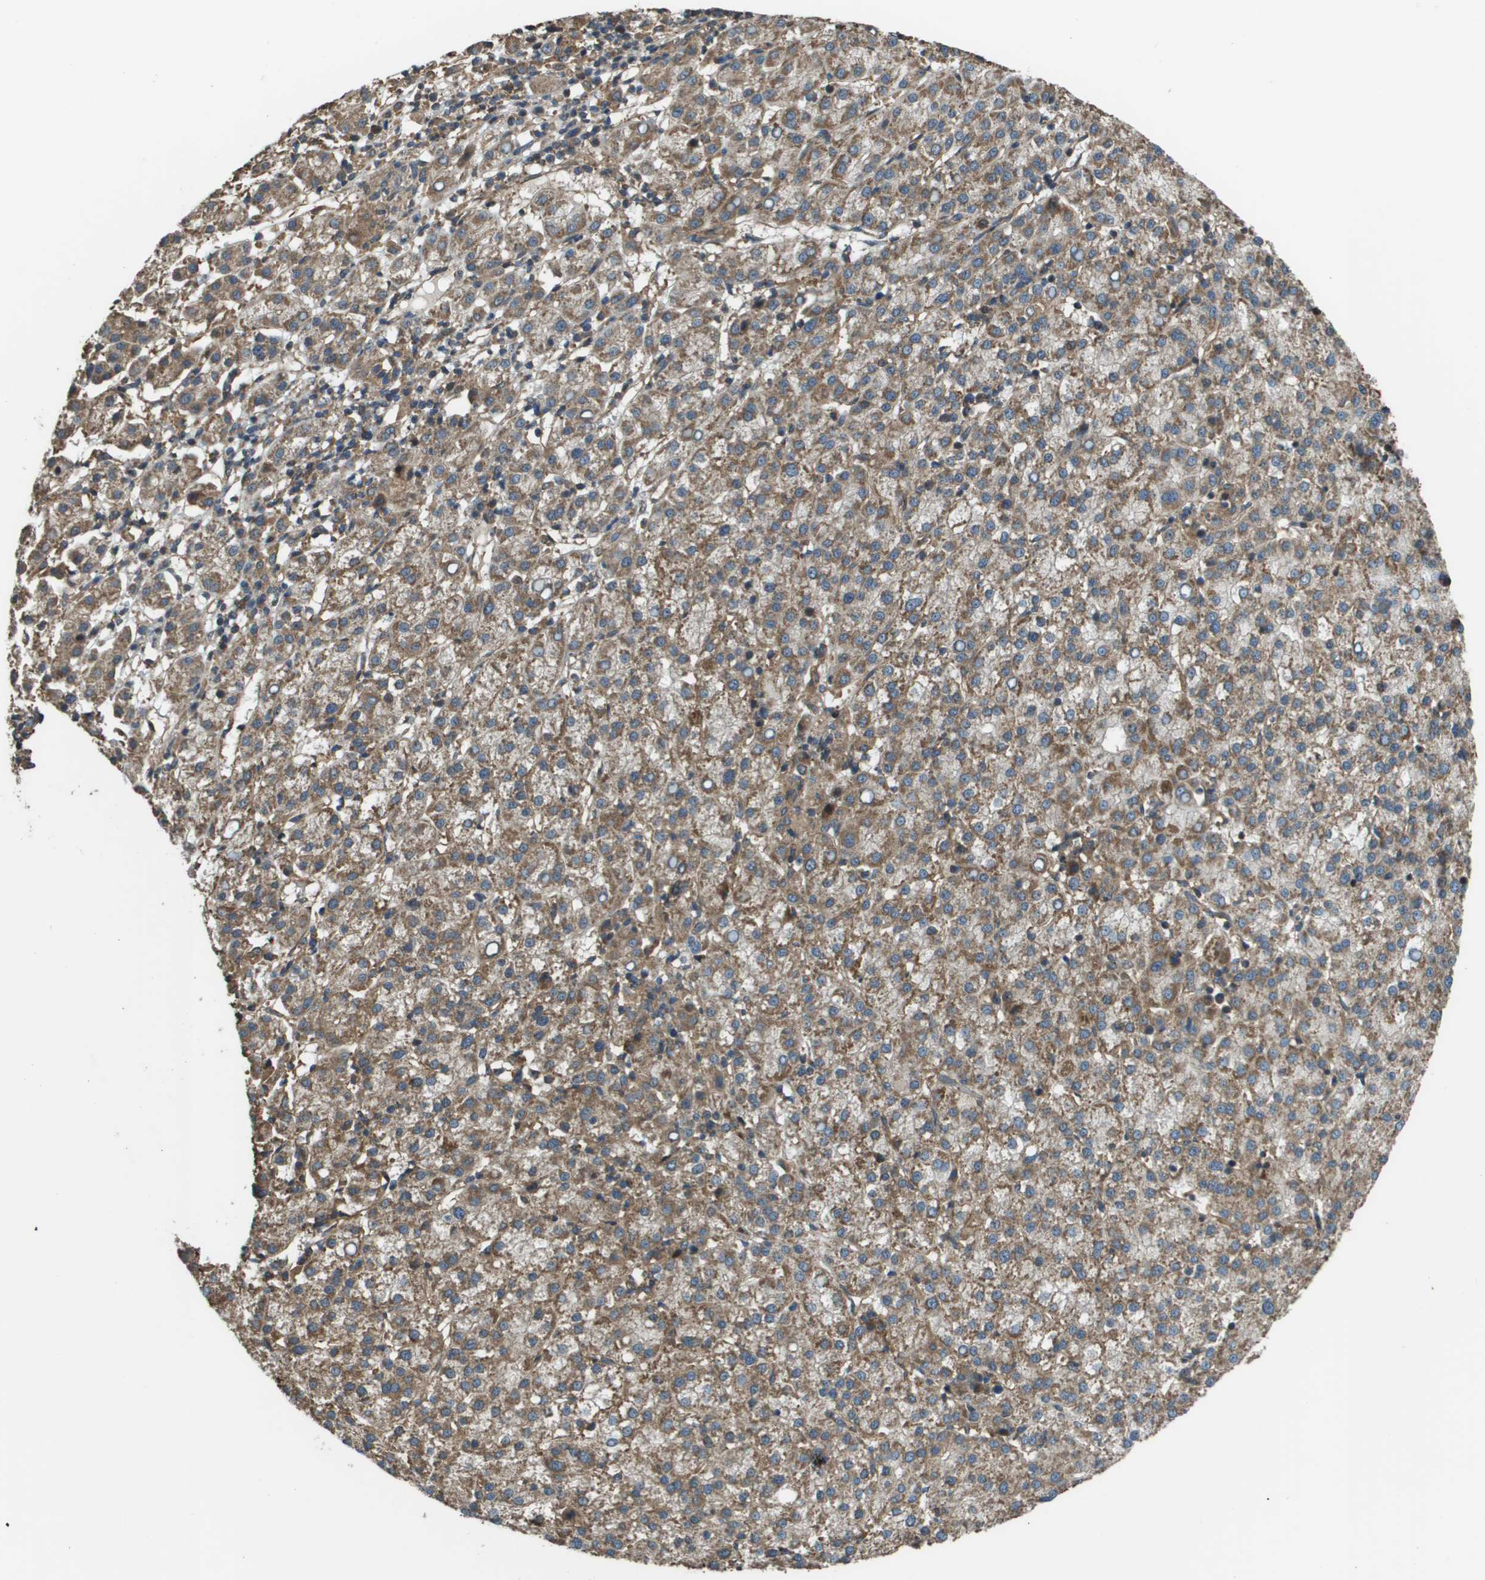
{"staining": {"intensity": "moderate", "quantity": ">75%", "location": "cytoplasmic/membranous"}, "tissue": "liver cancer", "cell_type": "Tumor cells", "image_type": "cancer", "snomed": [{"axis": "morphology", "description": "Carcinoma, Hepatocellular, NOS"}, {"axis": "topography", "description": "Liver"}], "caption": "A brown stain highlights moderate cytoplasmic/membranous staining of a protein in human liver hepatocellular carcinoma tumor cells.", "gene": "PLPBP", "patient": {"sex": "female", "age": 58}}